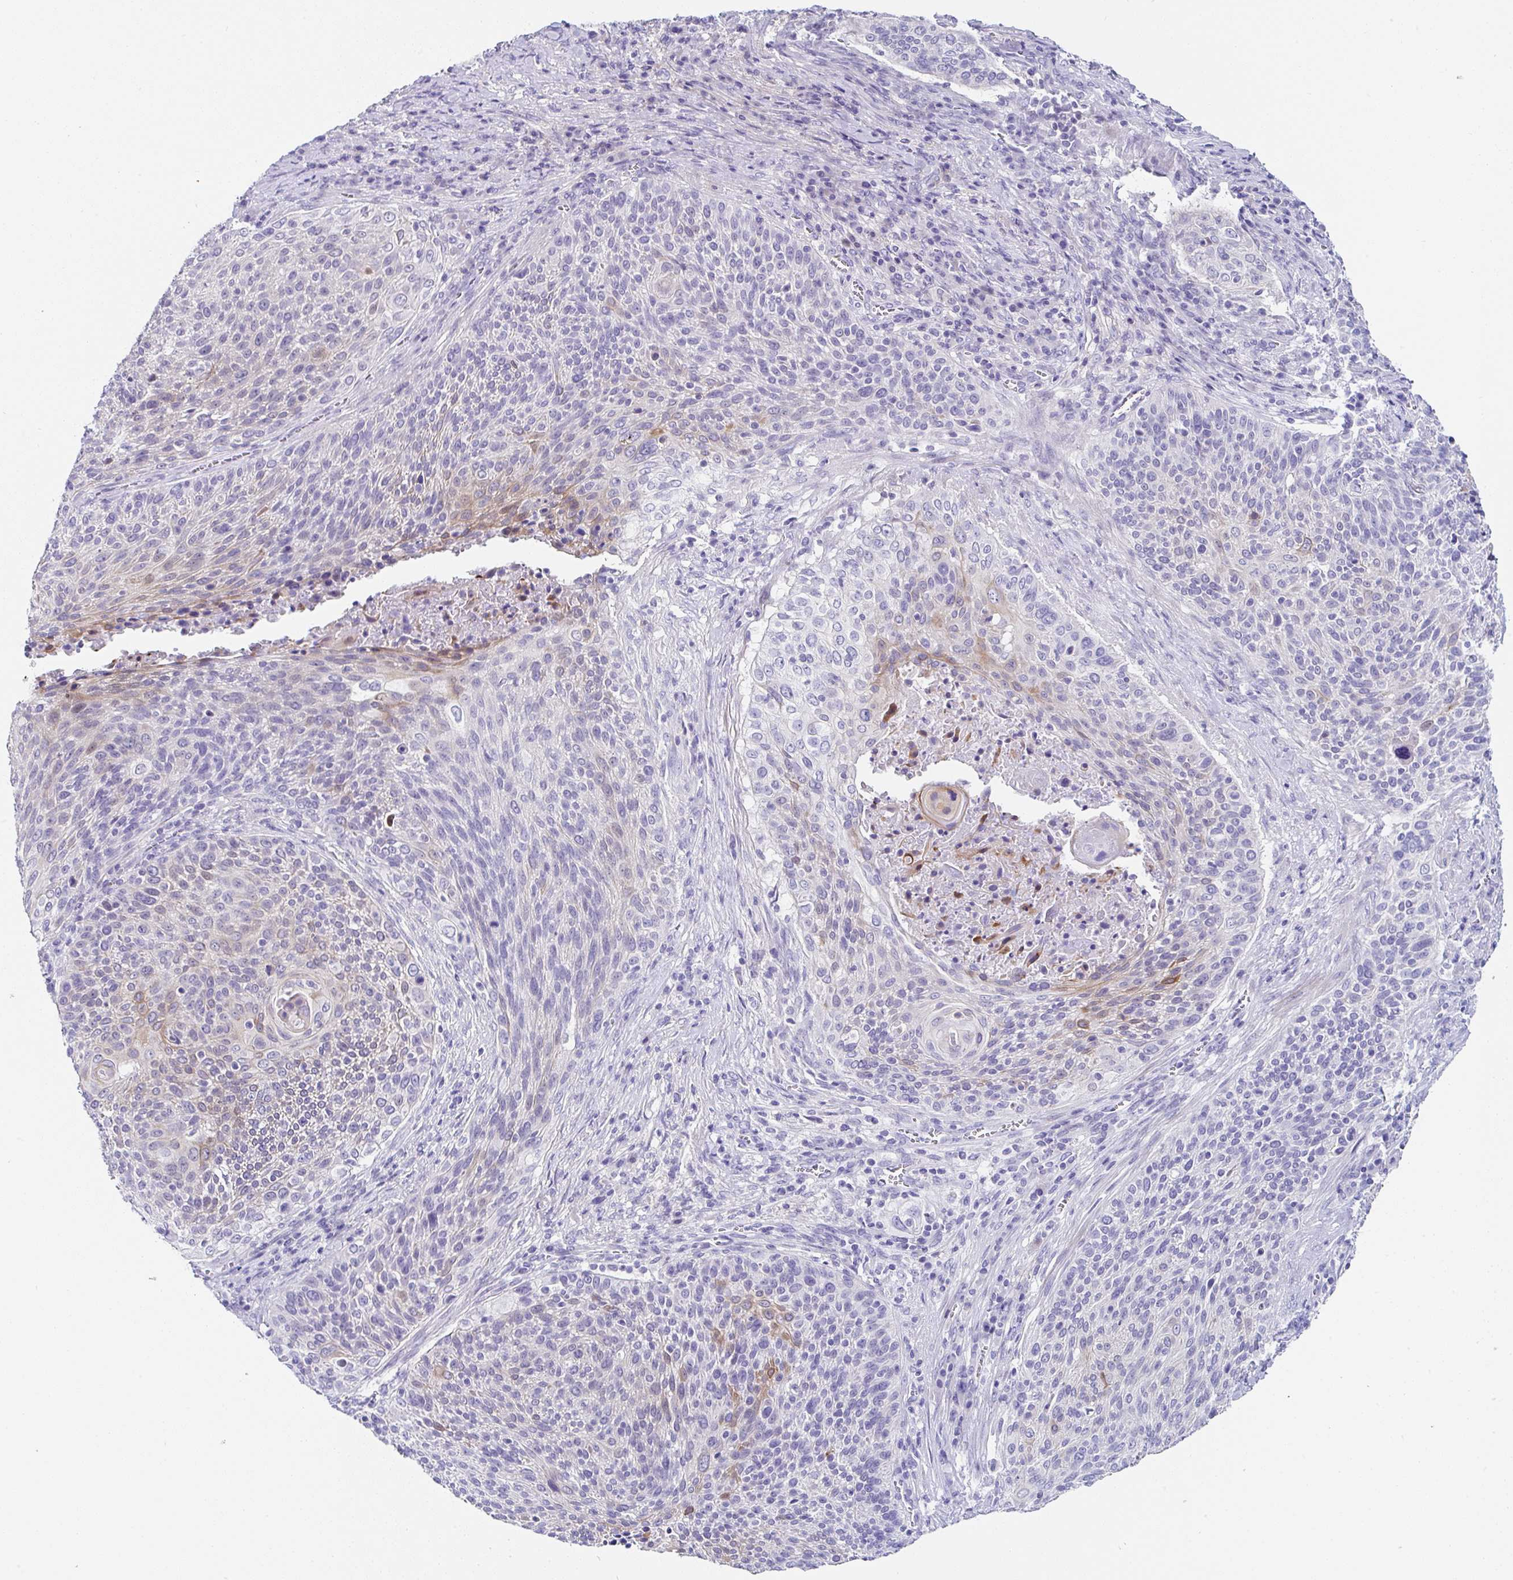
{"staining": {"intensity": "moderate", "quantity": "<25%", "location": "cytoplasmic/membranous"}, "tissue": "cervical cancer", "cell_type": "Tumor cells", "image_type": "cancer", "snomed": [{"axis": "morphology", "description": "Squamous cell carcinoma, NOS"}, {"axis": "topography", "description": "Cervix"}], "caption": "Immunohistochemistry image of neoplastic tissue: cervical cancer stained using IHC reveals low levels of moderate protein expression localized specifically in the cytoplasmic/membranous of tumor cells, appearing as a cytoplasmic/membranous brown color.", "gene": "UGT3A1", "patient": {"sex": "female", "age": 31}}